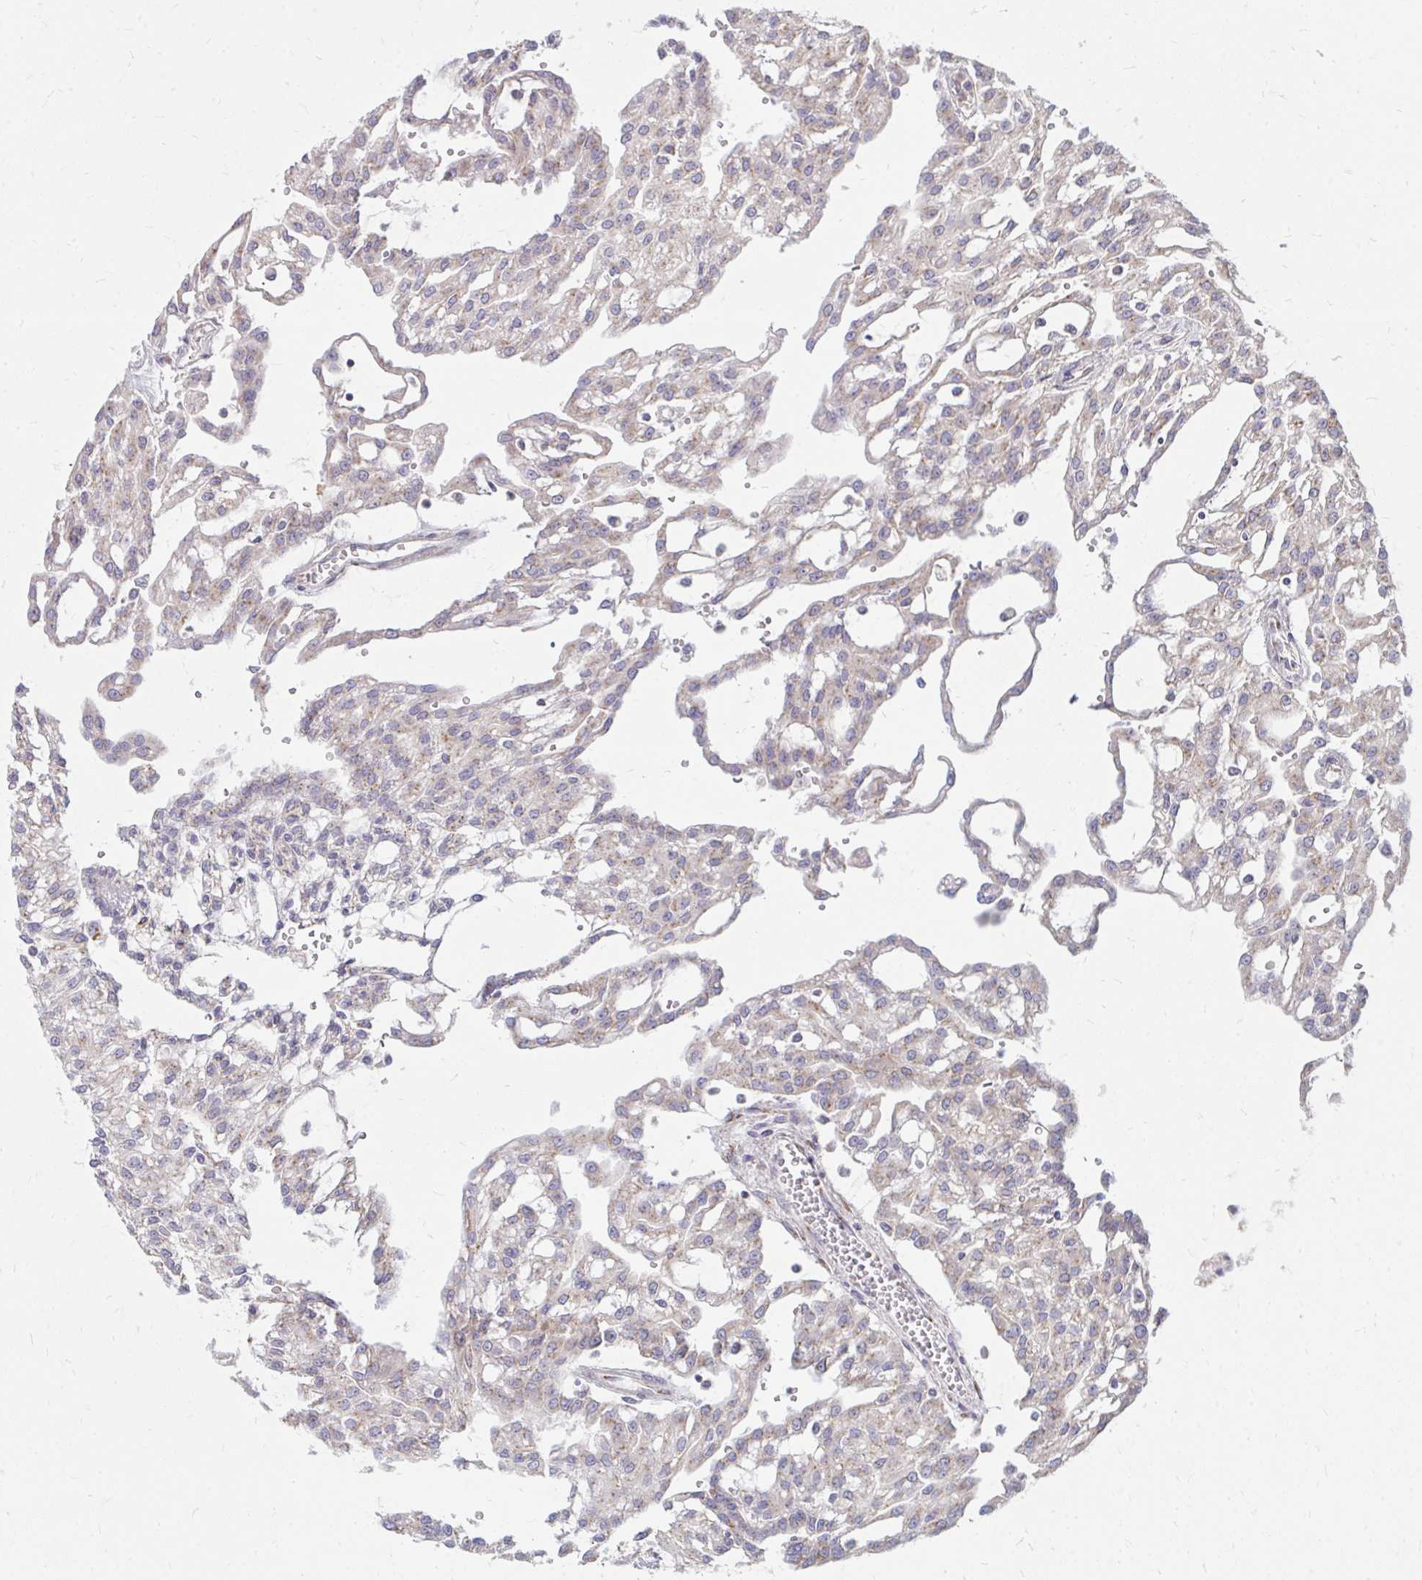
{"staining": {"intensity": "weak", "quantity": "25%-75%", "location": "cytoplasmic/membranous"}, "tissue": "renal cancer", "cell_type": "Tumor cells", "image_type": "cancer", "snomed": [{"axis": "morphology", "description": "Adenocarcinoma, NOS"}, {"axis": "topography", "description": "Kidney"}], "caption": "The image demonstrates staining of adenocarcinoma (renal), revealing weak cytoplasmic/membranous protein staining (brown color) within tumor cells.", "gene": "RAB6B", "patient": {"sex": "male", "age": 63}}